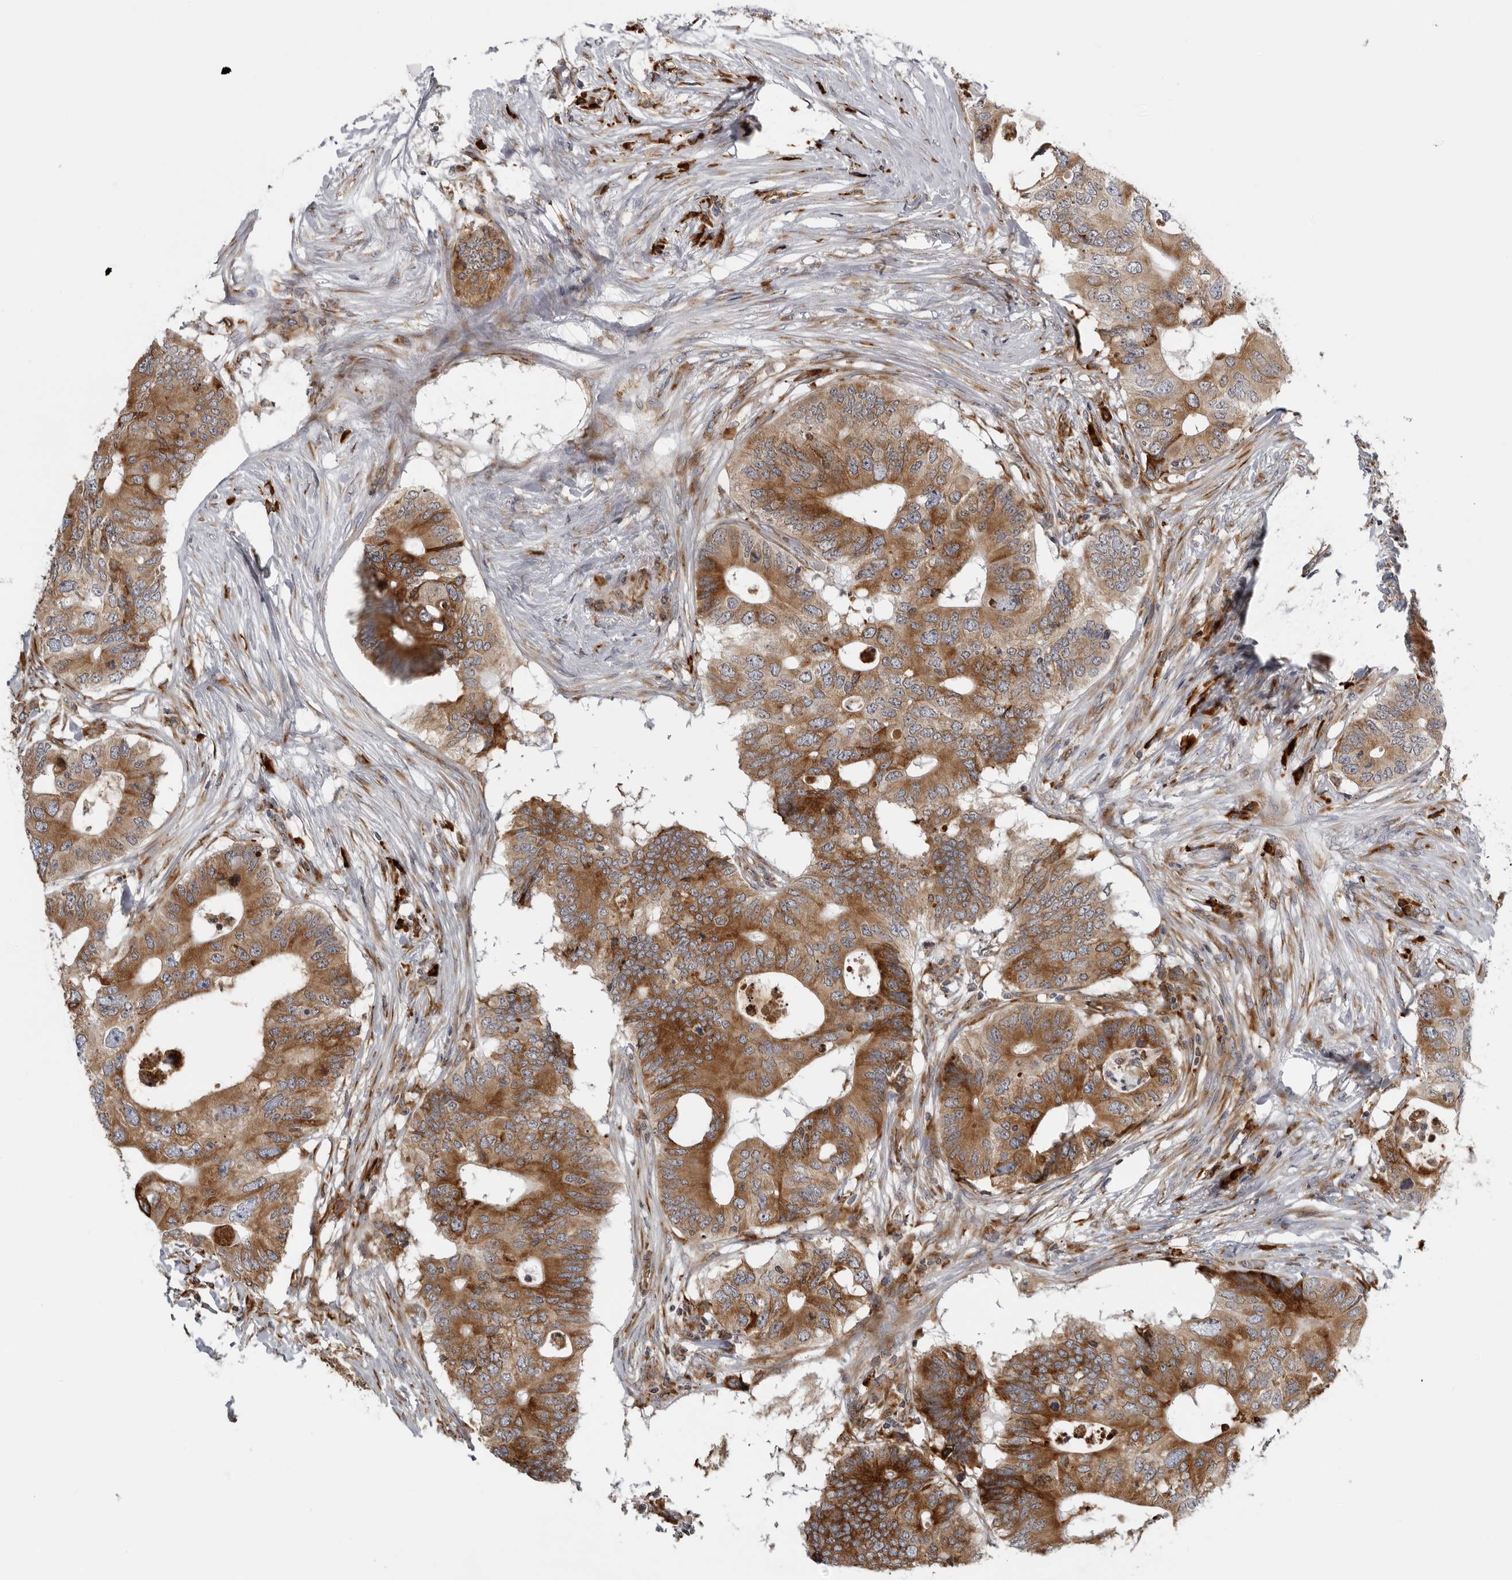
{"staining": {"intensity": "strong", "quantity": ">75%", "location": "cytoplasmic/membranous"}, "tissue": "colorectal cancer", "cell_type": "Tumor cells", "image_type": "cancer", "snomed": [{"axis": "morphology", "description": "Adenocarcinoma, NOS"}, {"axis": "topography", "description": "Colon"}], "caption": "Colorectal adenocarcinoma was stained to show a protein in brown. There is high levels of strong cytoplasmic/membranous staining in about >75% of tumor cells. The staining is performed using DAB (3,3'-diaminobenzidine) brown chromogen to label protein expression. The nuclei are counter-stained blue using hematoxylin.", "gene": "ALPK2", "patient": {"sex": "male", "age": 71}}